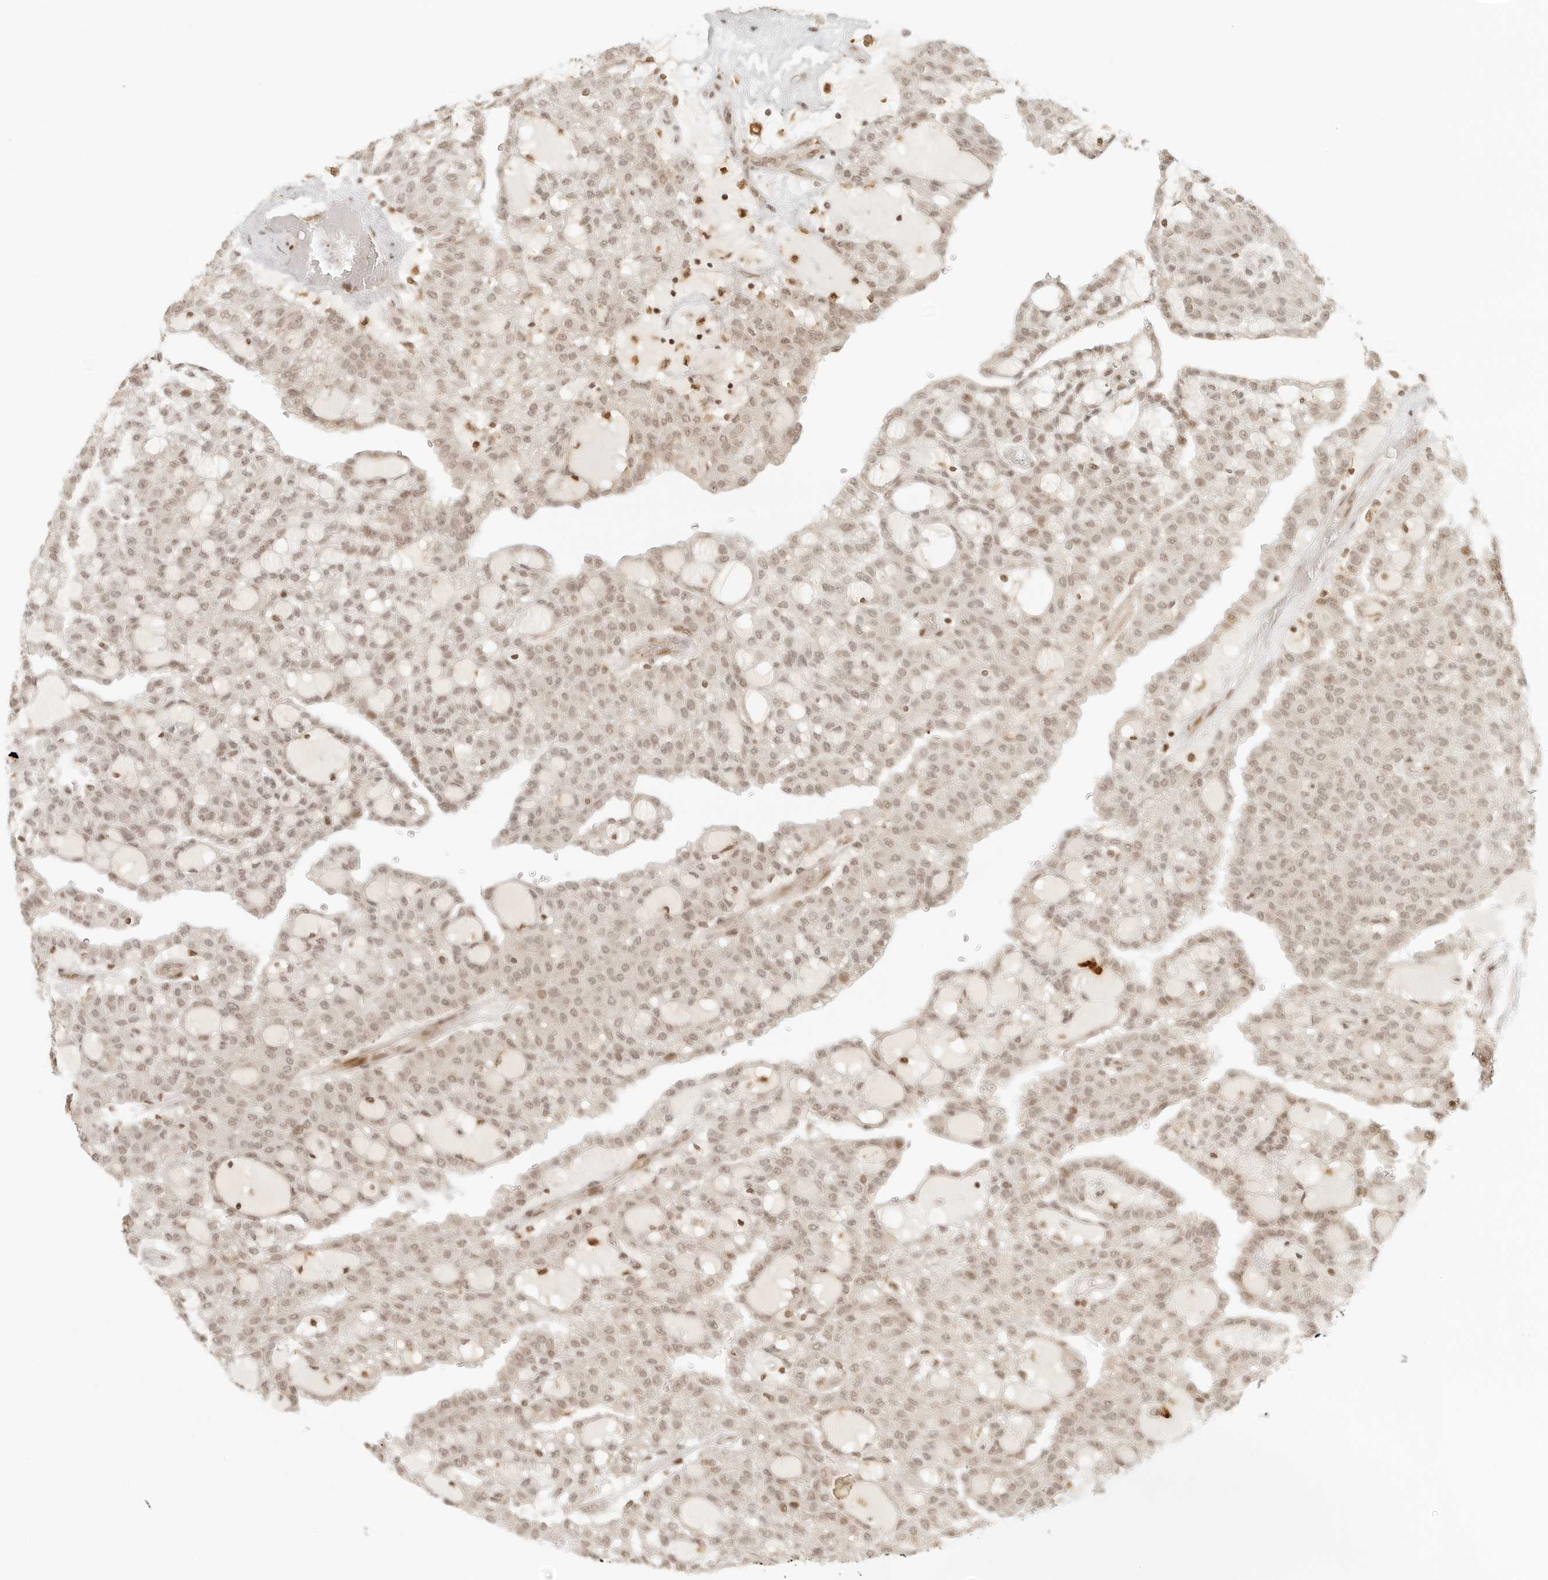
{"staining": {"intensity": "weak", "quantity": ">75%", "location": "nuclear"}, "tissue": "renal cancer", "cell_type": "Tumor cells", "image_type": "cancer", "snomed": [{"axis": "morphology", "description": "Adenocarcinoma, NOS"}, {"axis": "topography", "description": "Kidney"}], "caption": "High-power microscopy captured an IHC micrograph of adenocarcinoma (renal), revealing weak nuclear staining in about >75% of tumor cells.", "gene": "ZNF407", "patient": {"sex": "male", "age": 63}}